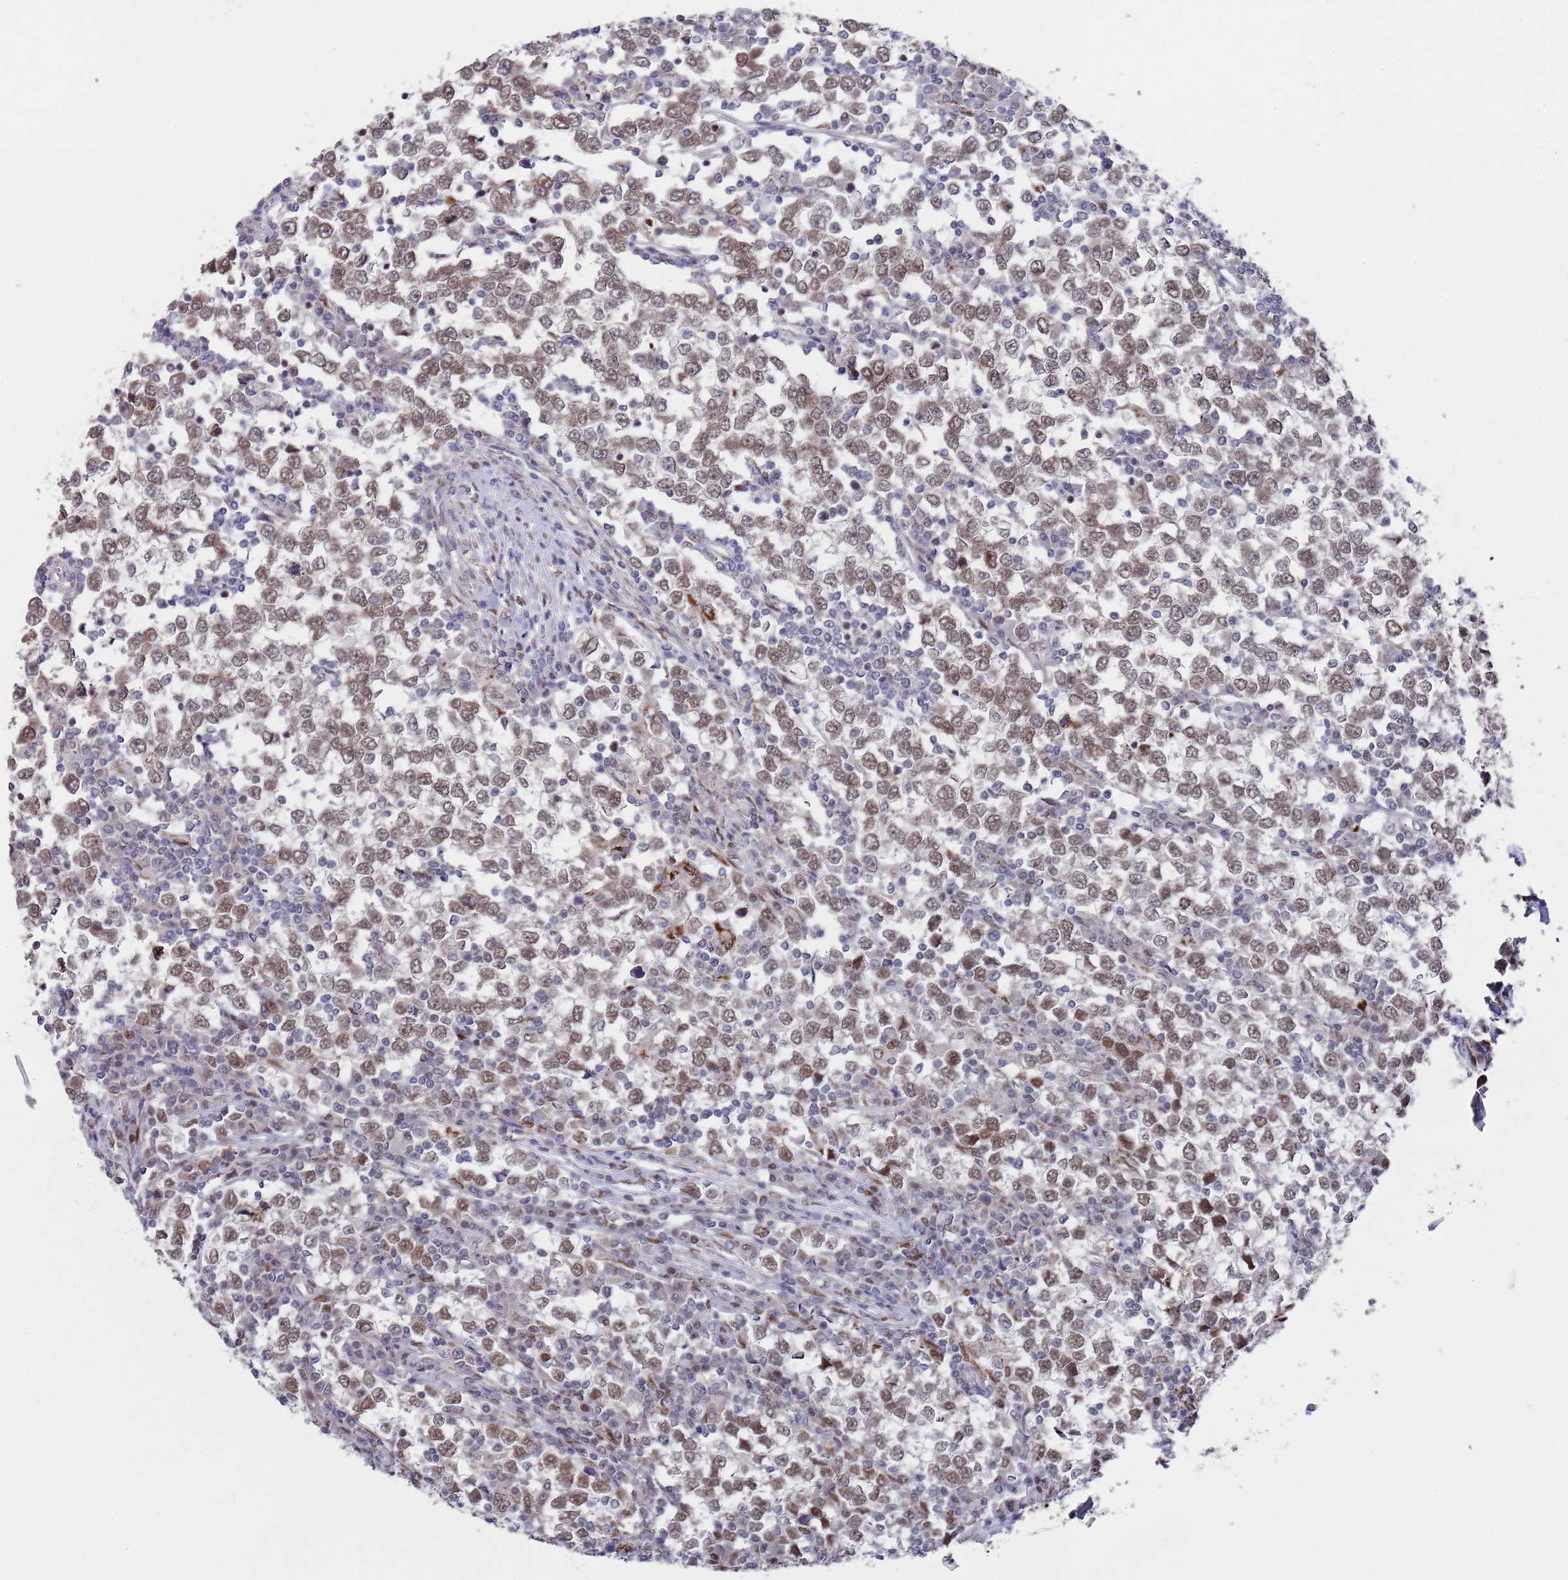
{"staining": {"intensity": "moderate", "quantity": ">75%", "location": "nuclear"}, "tissue": "testis cancer", "cell_type": "Tumor cells", "image_type": "cancer", "snomed": [{"axis": "morphology", "description": "Seminoma, NOS"}, {"axis": "topography", "description": "Testis"}], "caption": "Brown immunohistochemical staining in human testis seminoma demonstrates moderate nuclear positivity in approximately >75% of tumor cells.", "gene": "COPS6", "patient": {"sex": "male", "age": 65}}